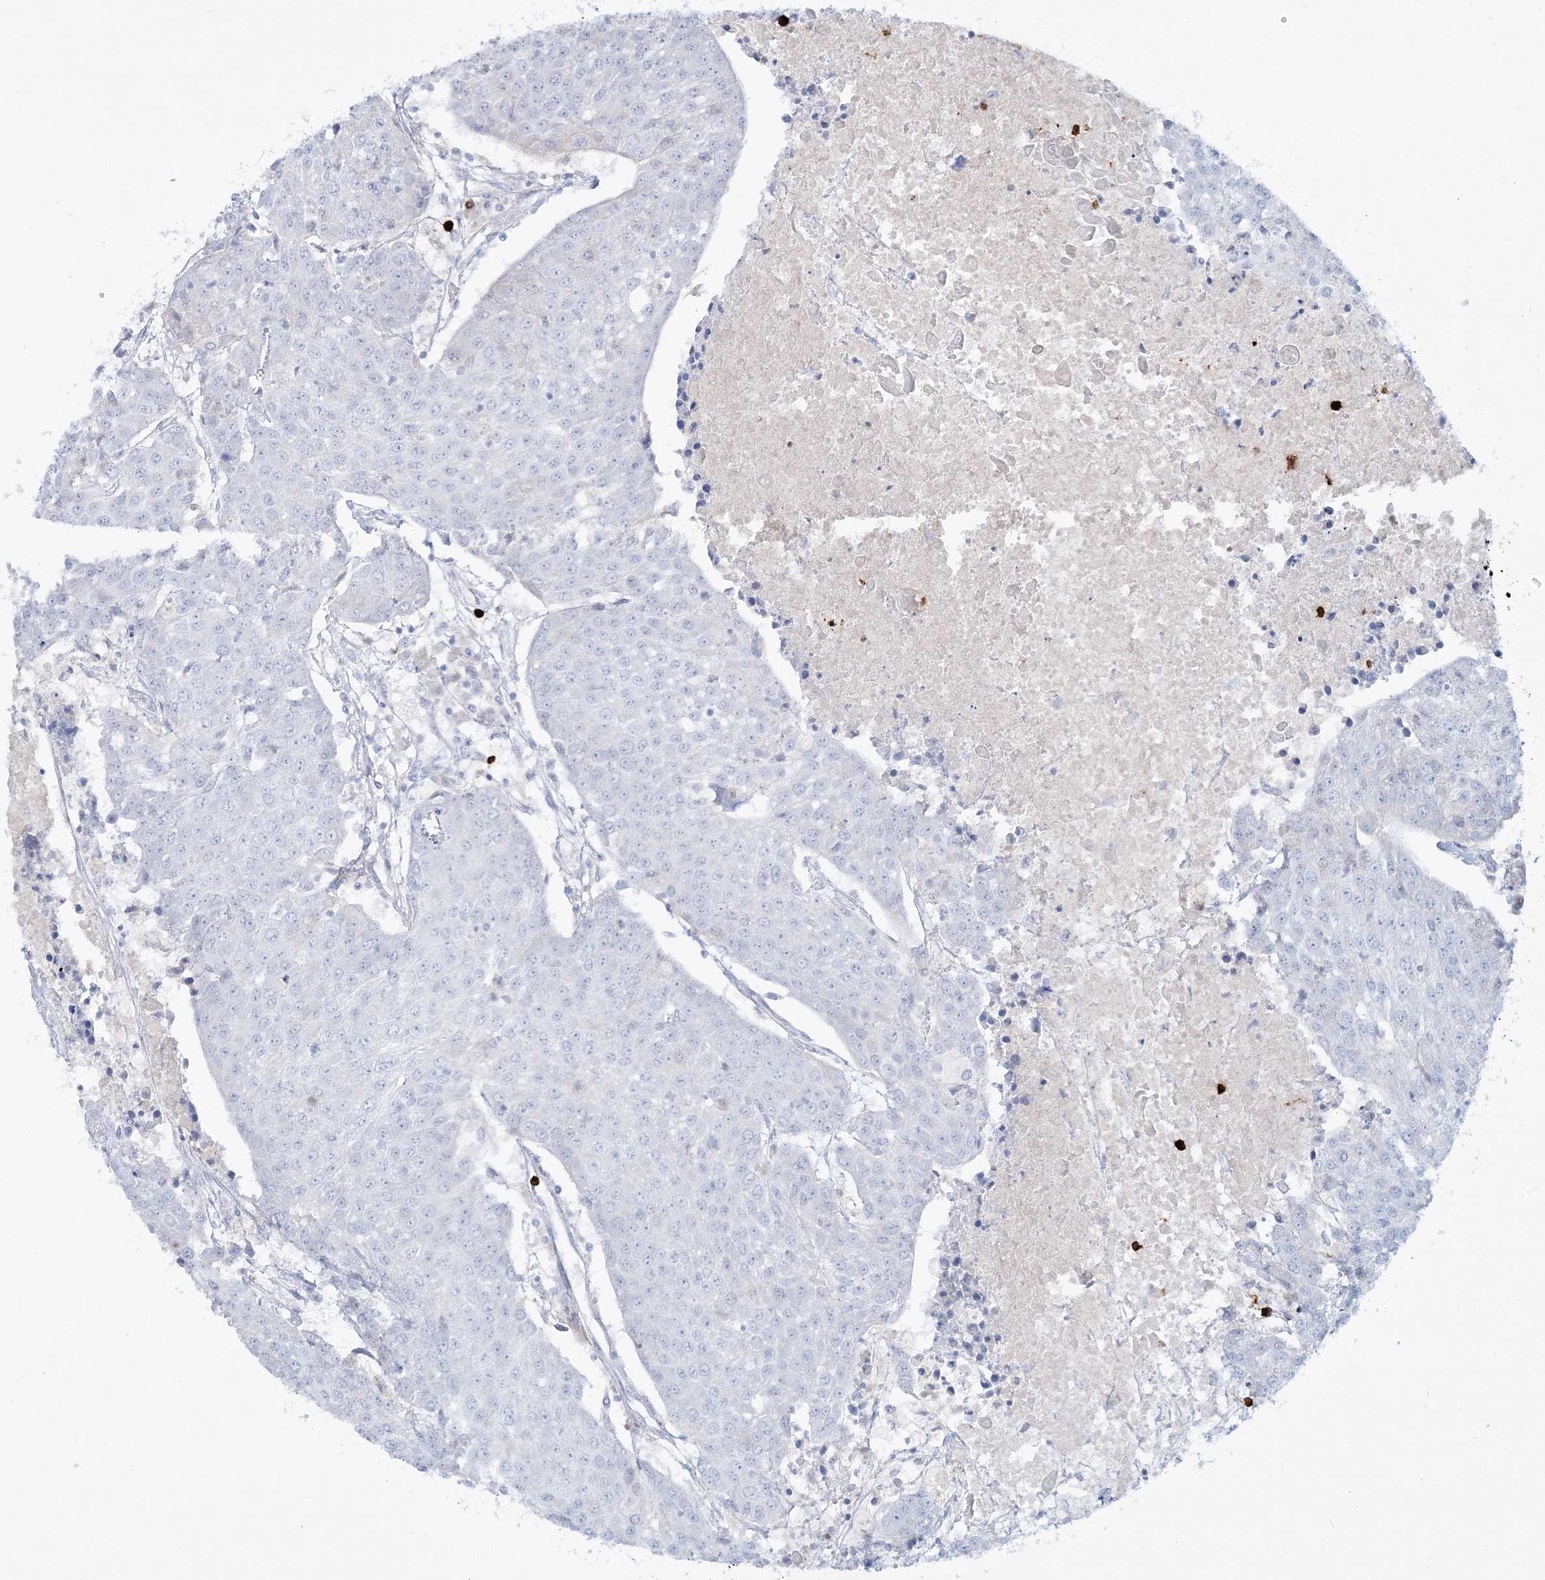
{"staining": {"intensity": "negative", "quantity": "none", "location": "none"}, "tissue": "urothelial cancer", "cell_type": "Tumor cells", "image_type": "cancer", "snomed": [{"axis": "morphology", "description": "Urothelial carcinoma, High grade"}, {"axis": "topography", "description": "Urinary bladder"}], "caption": "The photomicrograph shows no significant staining in tumor cells of urothelial cancer. Nuclei are stained in blue.", "gene": "WDSUB1", "patient": {"sex": "female", "age": 85}}